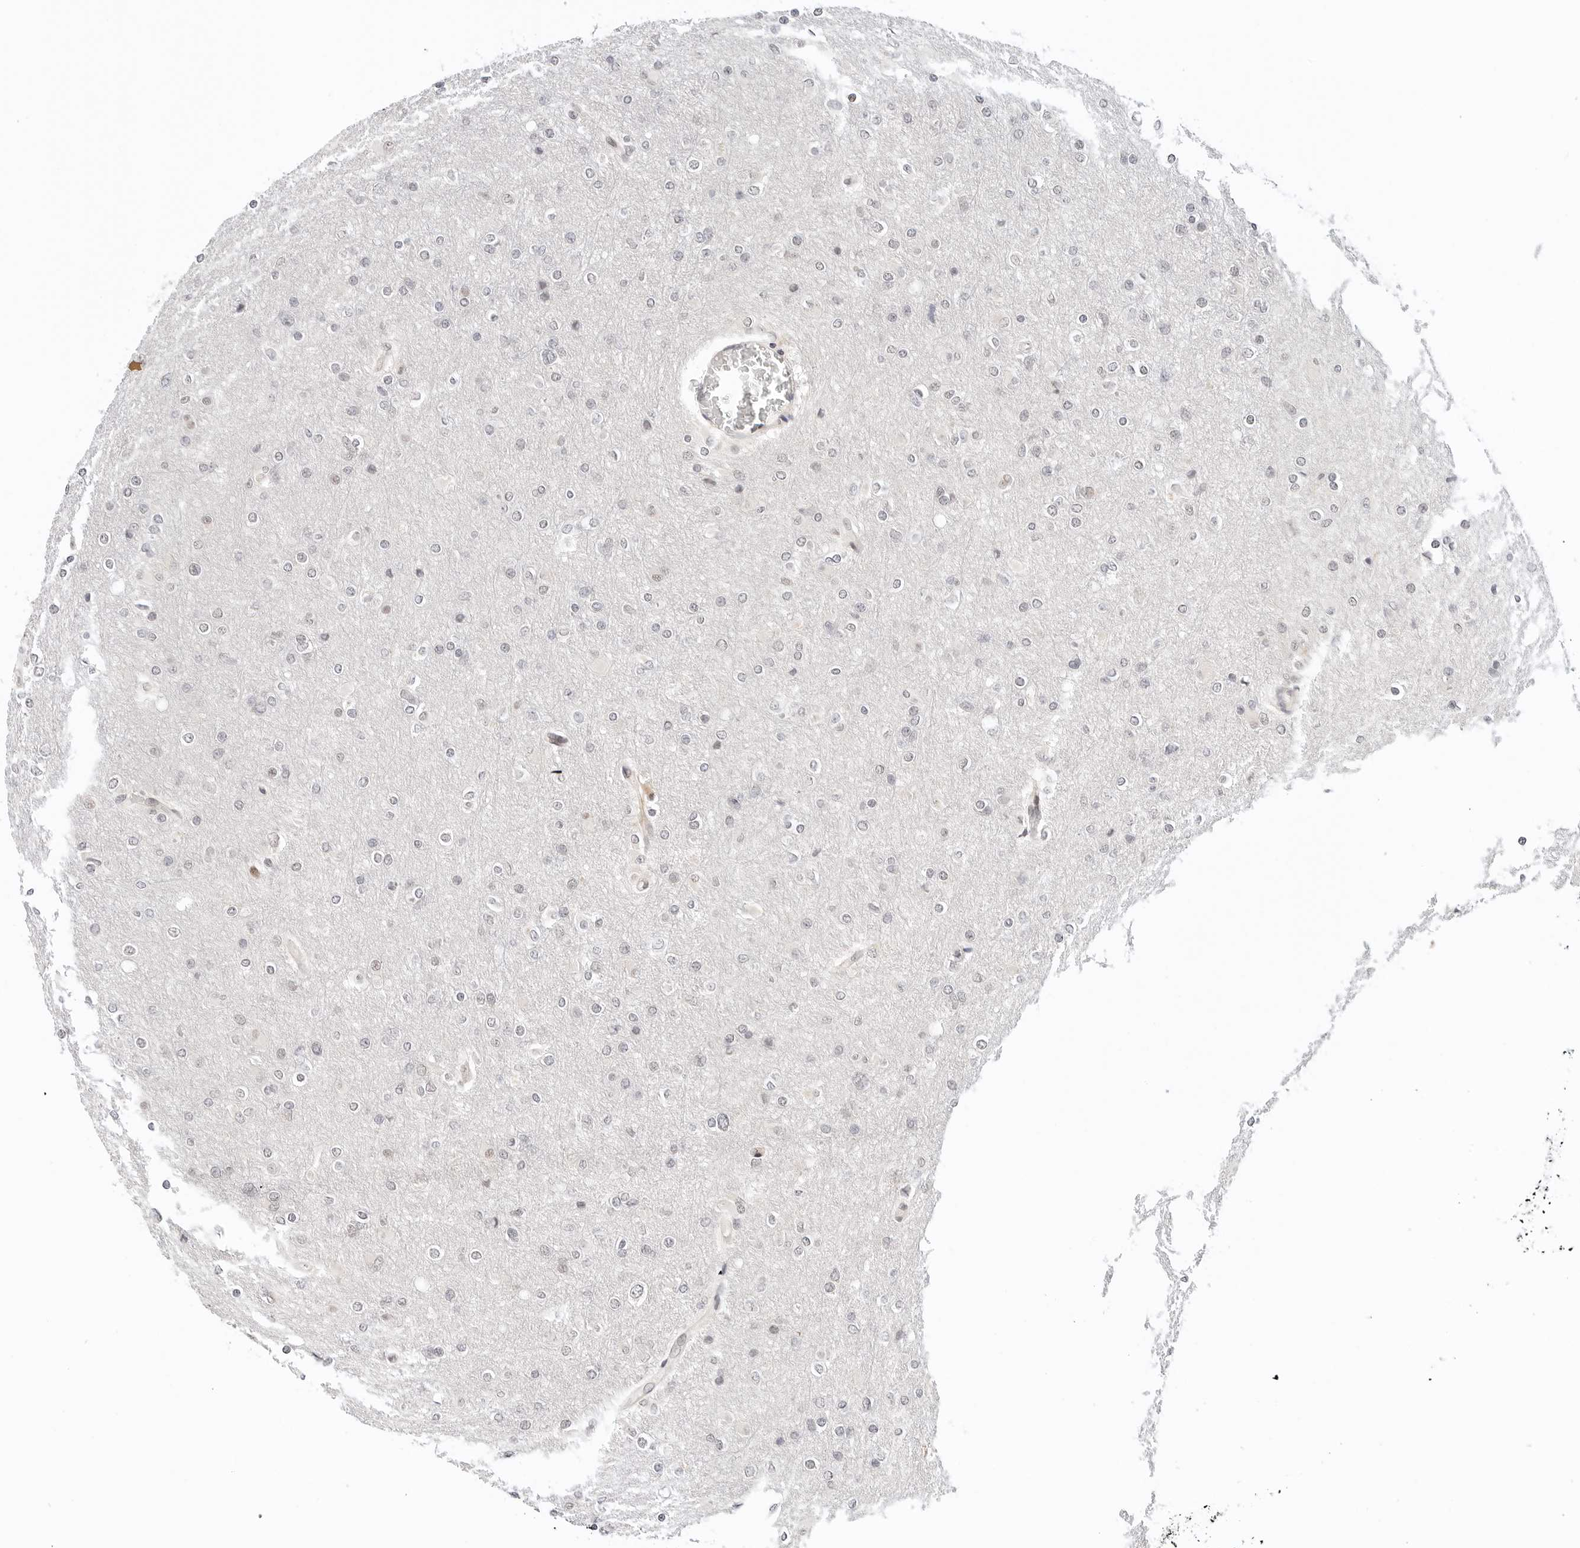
{"staining": {"intensity": "negative", "quantity": "none", "location": "none"}, "tissue": "glioma", "cell_type": "Tumor cells", "image_type": "cancer", "snomed": [{"axis": "morphology", "description": "Glioma, malignant, High grade"}, {"axis": "topography", "description": "Cerebral cortex"}], "caption": "Immunohistochemistry (IHC) micrograph of human glioma stained for a protein (brown), which demonstrates no staining in tumor cells. (Stains: DAB (3,3'-diaminobenzidine) IHC with hematoxylin counter stain, Microscopy: brightfield microscopy at high magnification).", "gene": "TSEN2", "patient": {"sex": "female", "age": 36}}